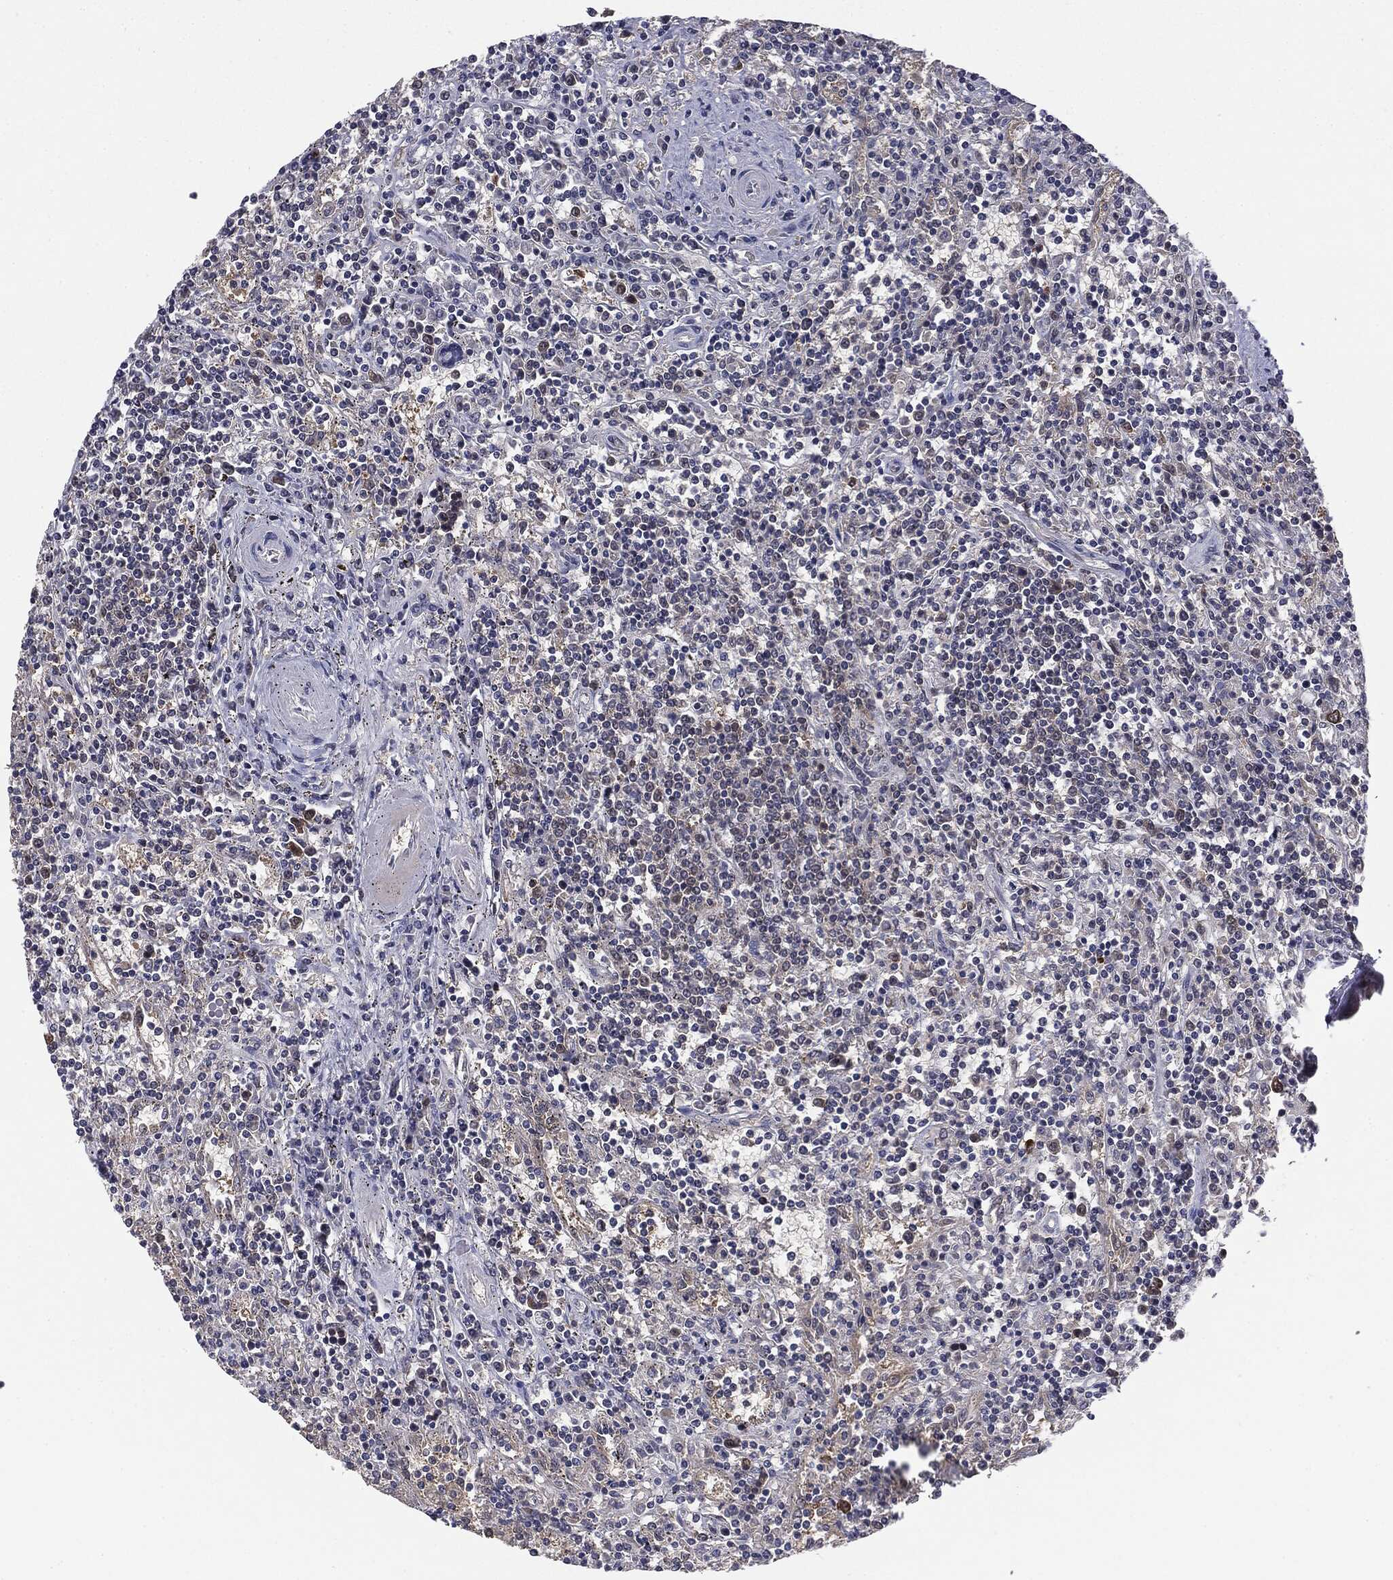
{"staining": {"intensity": "negative", "quantity": "none", "location": "none"}, "tissue": "lymphoma", "cell_type": "Tumor cells", "image_type": "cancer", "snomed": [{"axis": "morphology", "description": "Malignant lymphoma, non-Hodgkin's type, Low grade"}, {"axis": "topography", "description": "Spleen"}], "caption": "Tumor cells show no significant protein expression in low-grade malignant lymphoma, non-Hodgkin's type.", "gene": "KRT7", "patient": {"sex": "male", "age": 62}}